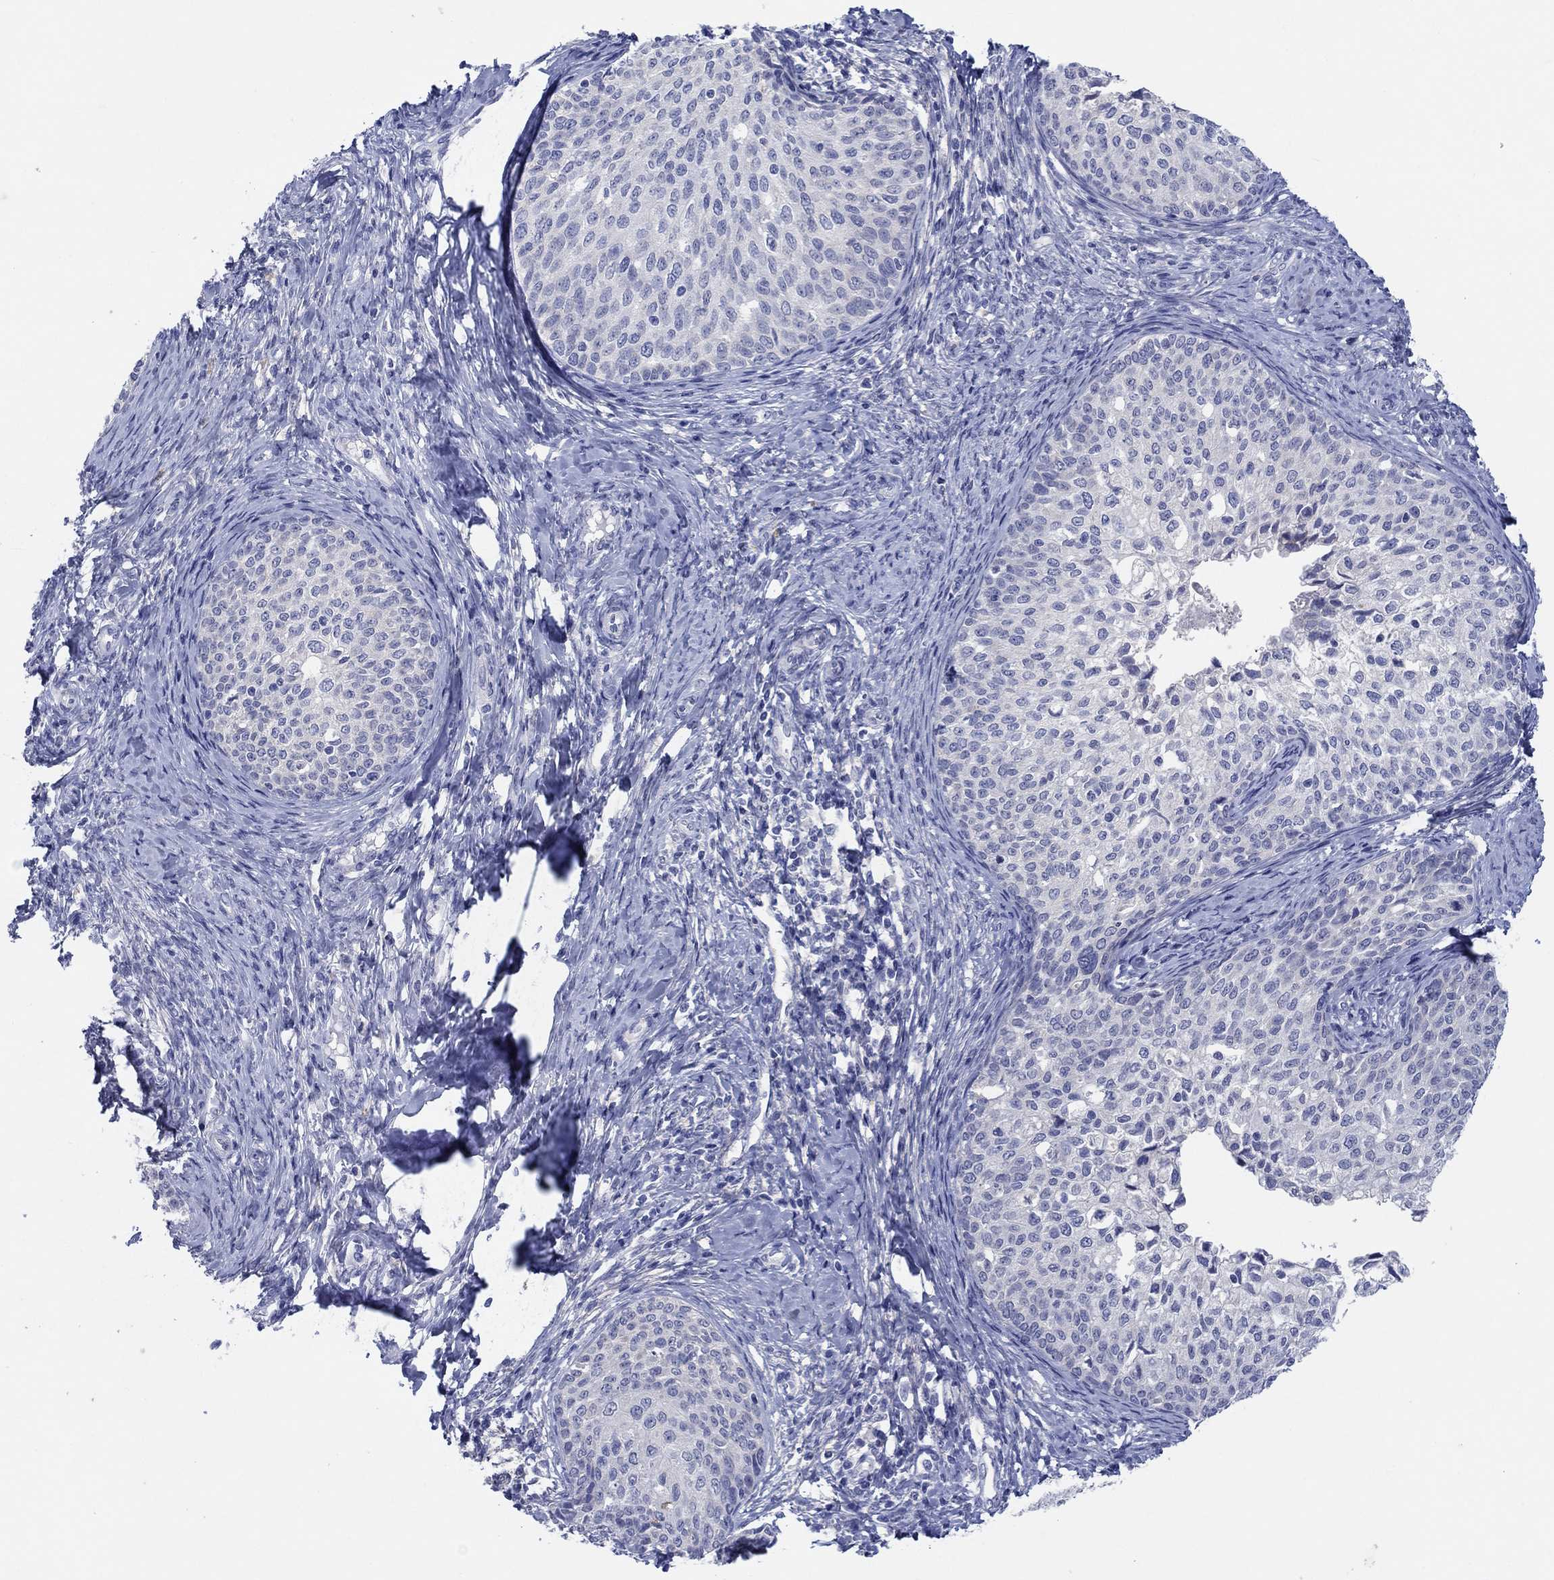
{"staining": {"intensity": "negative", "quantity": "none", "location": "none"}, "tissue": "cervical cancer", "cell_type": "Tumor cells", "image_type": "cancer", "snomed": [{"axis": "morphology", "description": "Squamous cell carcinoma, NOS"}, {"axis": "topography", "description": "Cervix"}], "caption": "IHC of human cervical squamous cell carcinoma shows no staining in tumor cells.", "gene": "HDC", "patient": {"sex": "female", "age": 51}}